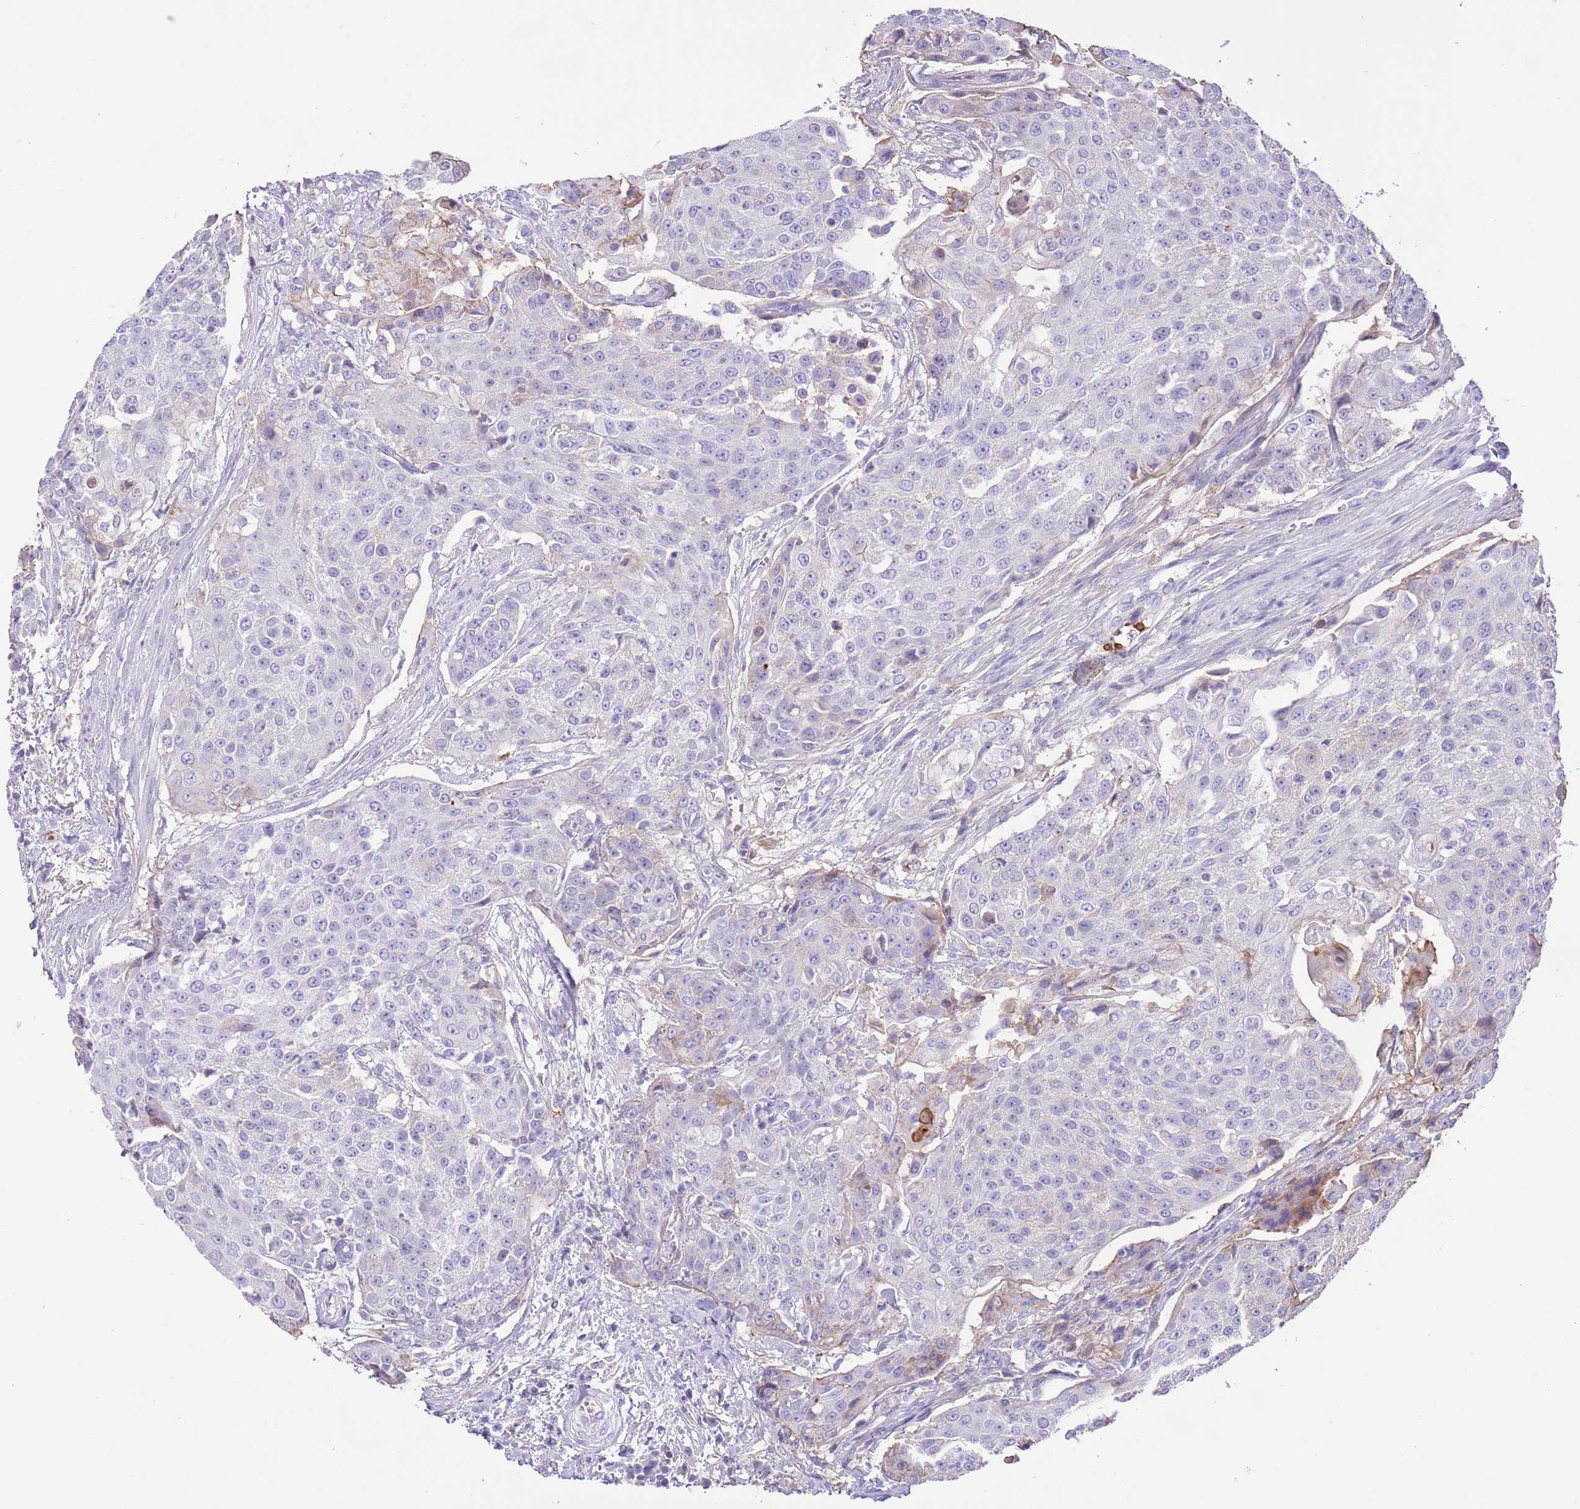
{"staining": {"intensity": "negative", "quantity": "none", "location": "none"}, "tissue": "urothelial cancer", "cell_type": "Tumor cells", "image_type": "cancer", "snomed": [{"axis": "morphology", "description": "Urothelial carcinoma, High grade"}, {"axis": "topography", "description": "Urinary bladder"}], "caption": "Immunohistochemical staining of human urothelial cancer exhibits no significant positivity in tumor cells.", "gene": "IGF1", "patient": {"sex": "female", "age": 63}}